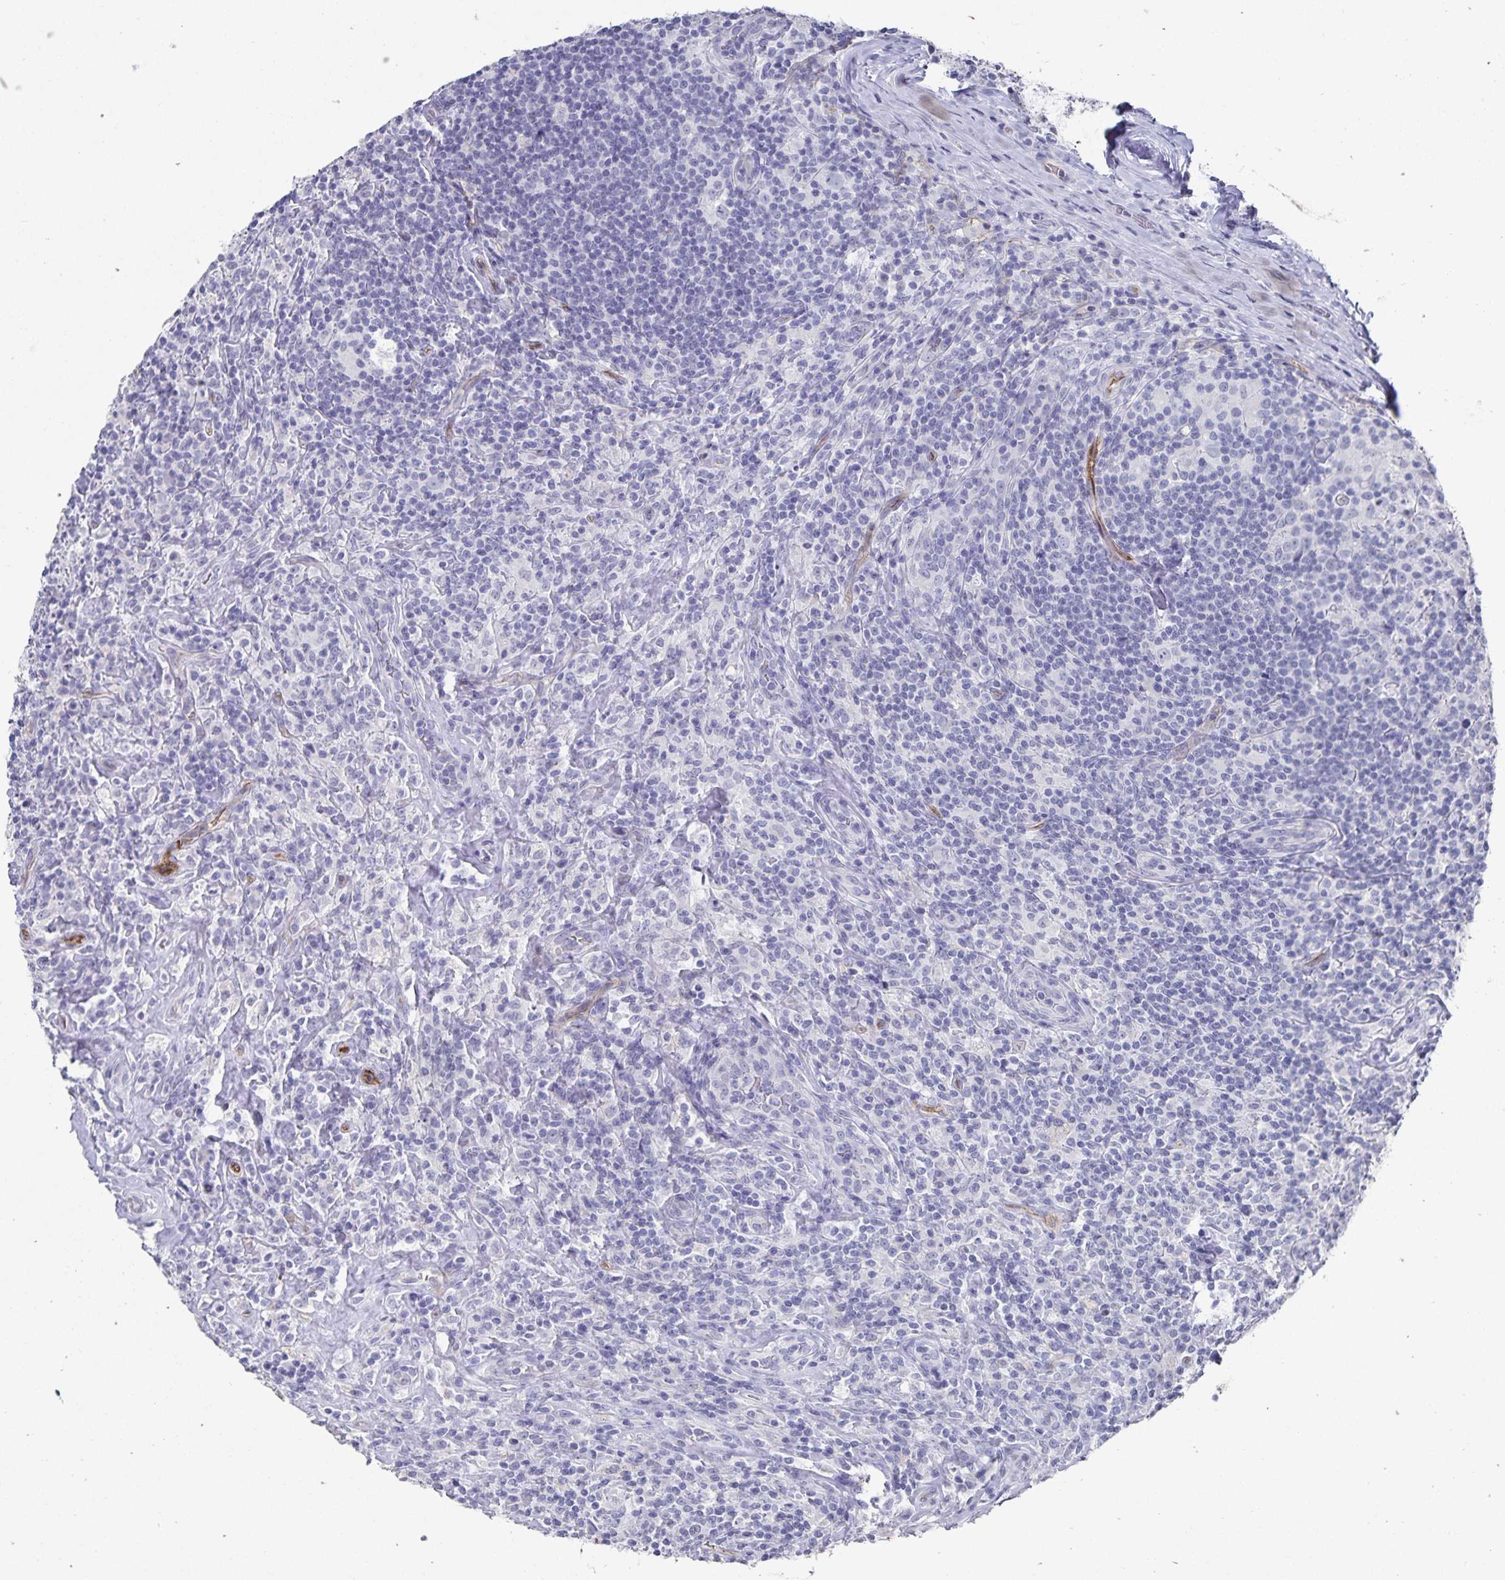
{"staining": {"intensity": "negative", "quantity": "none", "location": "none"}, "tissue": "lymphoma", "cell_type": "Tumor cells", "image_type": "cancer", "snomed": [{"axis": "morphology", "description": "Hodgkin's disease, NOS"}, {"axis": "morphology", "description": "Hodgkin's lymphoma, nodular sclerosis"}, {"axis": "topography", "description": "Lymph node"}], "caption": "Lymphoma was stained to show a protein in brown. There is no significant staining in tumor cells.", "gene": "PODXL", "patient": {"sex": "female", "age": 10}}